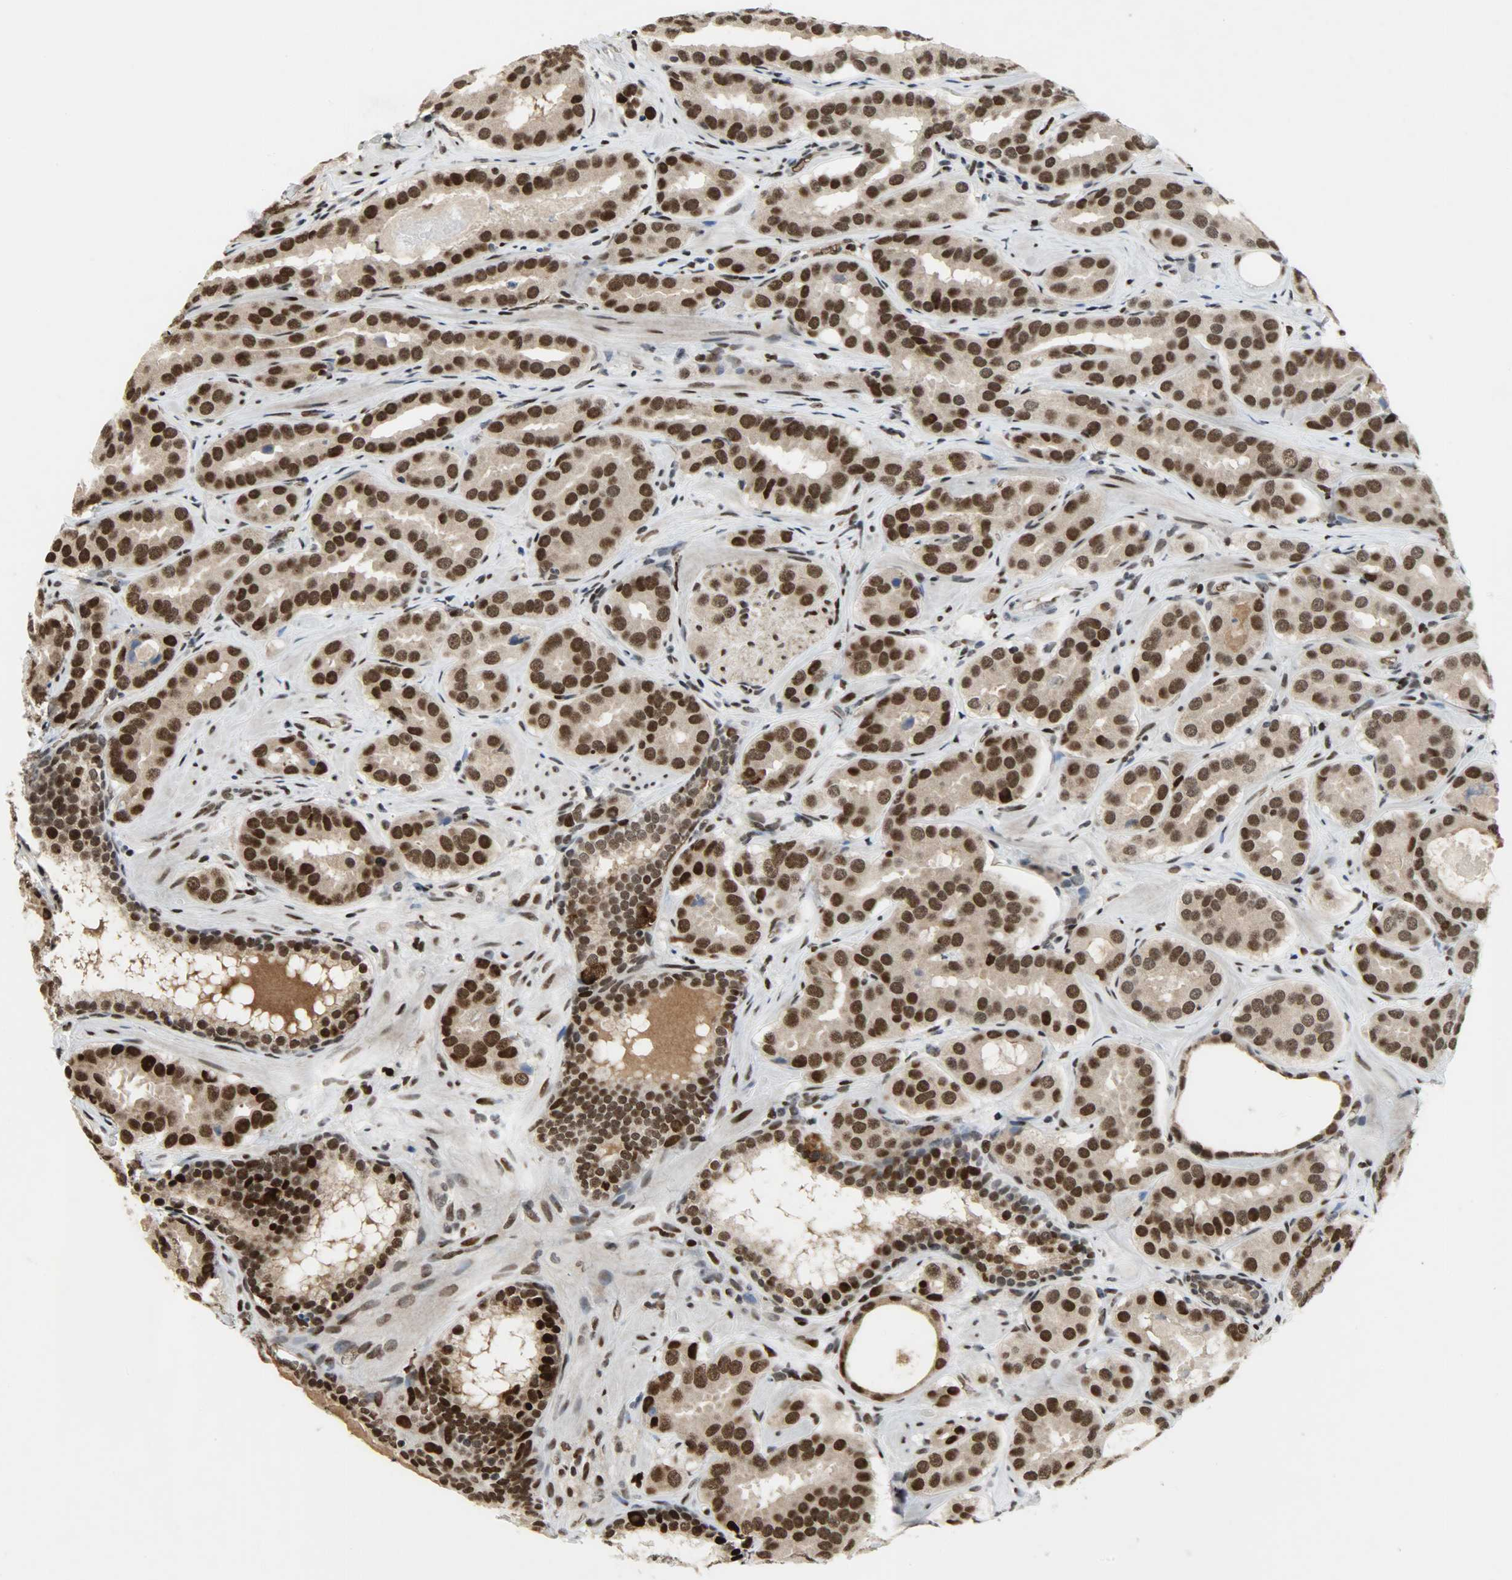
{"staining": {"intensity": "strong", "quantity": ">75%", "location": "cytoplasmic/membranous,nuclear"}, "tissue": "prostate cancer", "cell_type": "Tumor cells", "image_type": "cancer", "snomed": [{"axis": "morphology", "description": "Adenocarcinoma, Low grade"}, {"axis": "topography", "description": "Prostate"}], "caption": "Tumor cells demonstrate high levels of strong cytoplasmic/membranous and nuclear expression in approximately >75% of cells in human low-grade adenocarcinoma (prostate).", "gene": "SNAI1", "patient": {"sex": "male", "age": 59}}